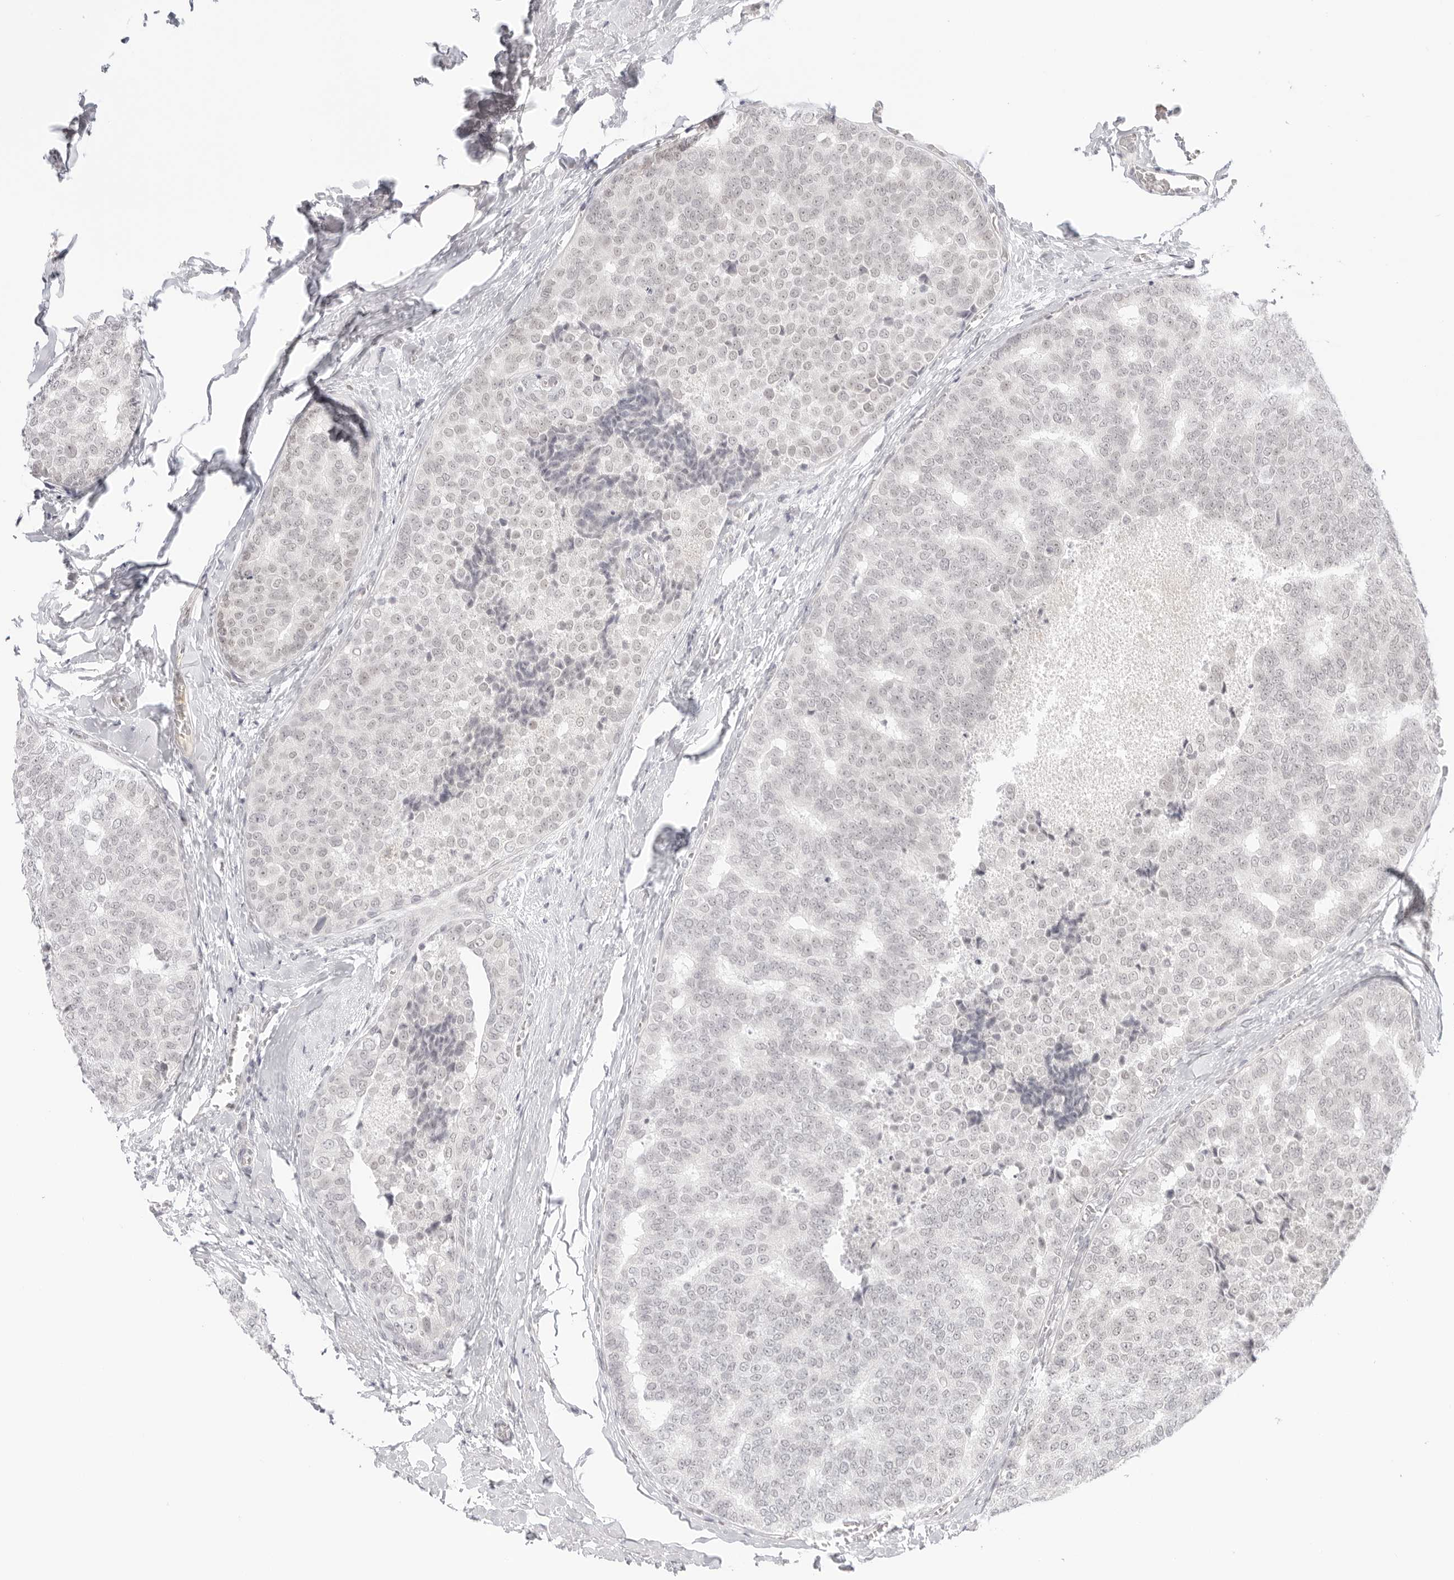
{"staining": {"intensity": "negative", "quantity": "none", "location": "none"}, "tissue": "breast cancer", "cell_type": "Tumor cells", "image_type": "cancer", "snomed": [{"axis": "morphology", "description": "Normal tissue, NOS"}, {"axis": "morphology", "description": "Duct carcinoma"}, {"axis": "topography", "description": "Breast"}], "caption": "This is a histopathology image of IHC staining of breast cancer (infiltrating ductal carcinoma), which shows no staining in tumor cells.", "gene": "MED18", "patient": {"sex": "female", "age": 43}}